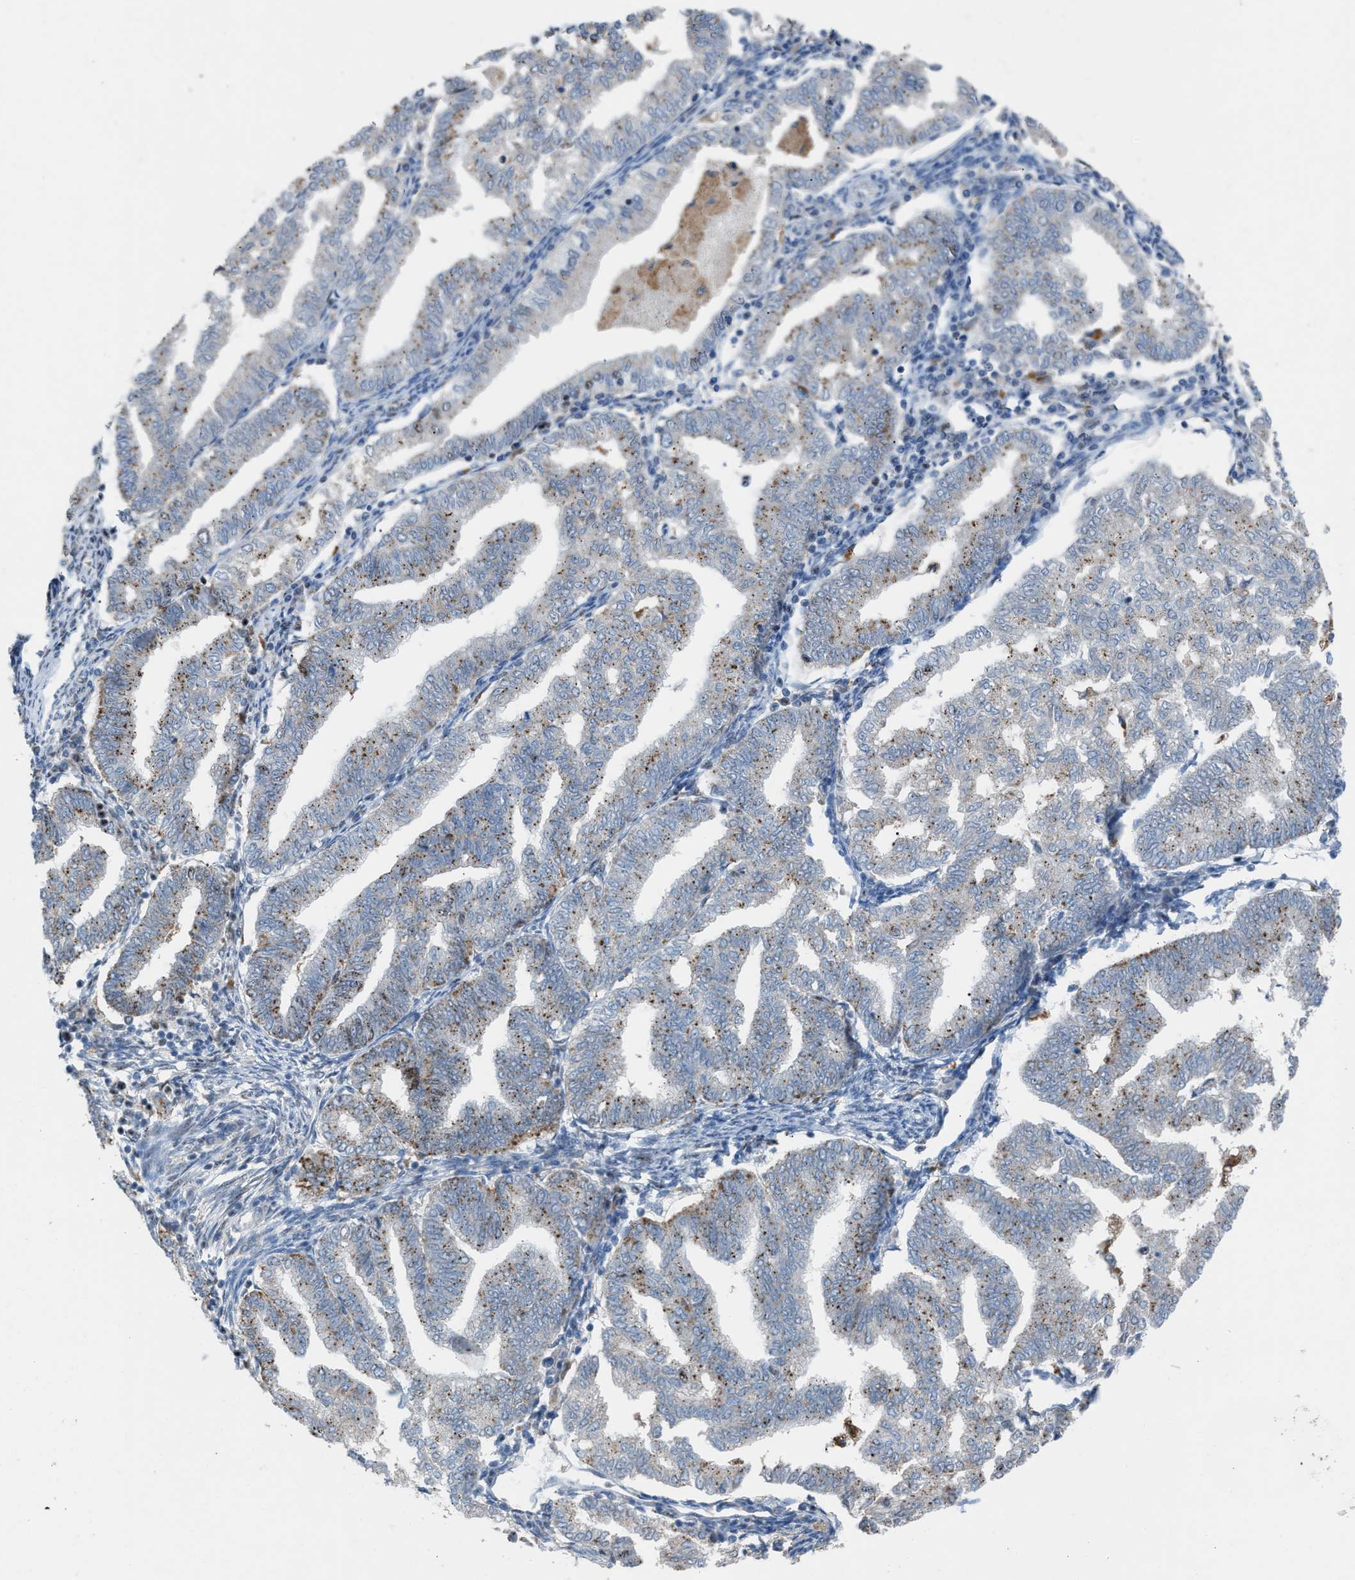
{"staining": {"intensity": "weak", "quantity": "25%-75%", "location": "cytoplasmic/membranous"}, "tissue": "endometrial cancer", "cell_type": "Tumor cells", "image_type": "cancer", "snomed": [{"axis": "morphology", "description": "Polyp, NOS"}, {"axis": "morphology", "description": "Adenocarcinoma, NOS"}, {"axis": "morphology", "description": "Adenoma, NOS"}, {"axis": "topography", "description": "Endometrium"}], "caption": "Approximately 25%-75% of tumor cells in endometrial cancer (adenocarcinoma) demonstrate weak cytoplasmic/membranous protein expression as visualized by brown immunohistochemical staining.", "gene": "CENPP", "patient": {"sex": "female", "age": 79}}